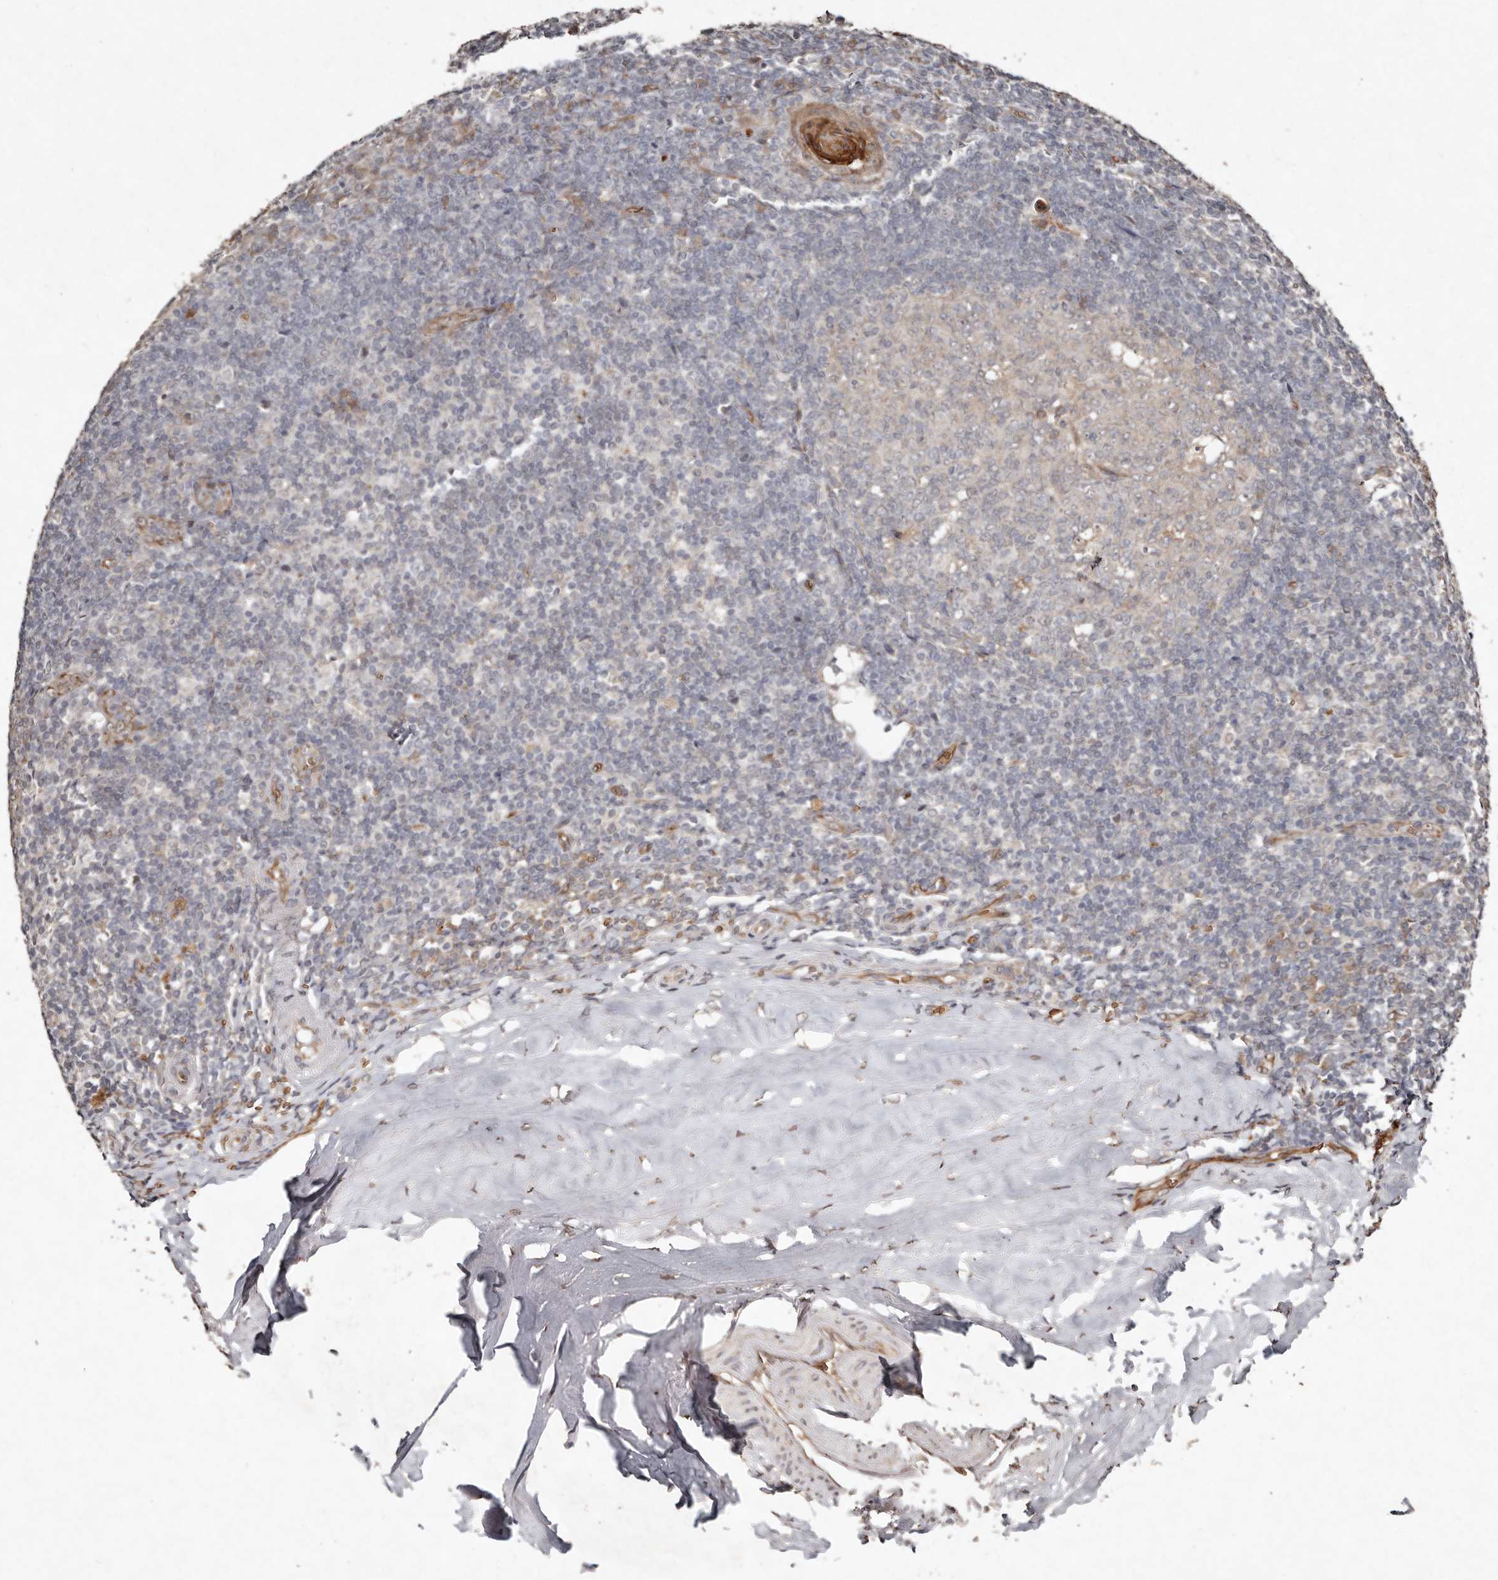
{"staining": {"intensity": "negative", "quantity": "none", "location": "none"}, "tissue": "tonsil", "cell_type": "Germinal center cells", "image_type": "normal", "snomed": [{"axis": "morphology", "description": "Normal tissue, NOS"}, {"axis": "topography", "description": "Tonsil"}], "caption": "High power microscopy image of an IHC histopathology image of unremarkable tonsil, revealing no significant expression in germinal center cells. The staining is performed using DAB (3,3'-diaminobenzidine) brown chromogen with nuclei counter-stained in using hematoxylin.", "gene": "DIP2C", "patient": {"sex": "male", "age": 37}}